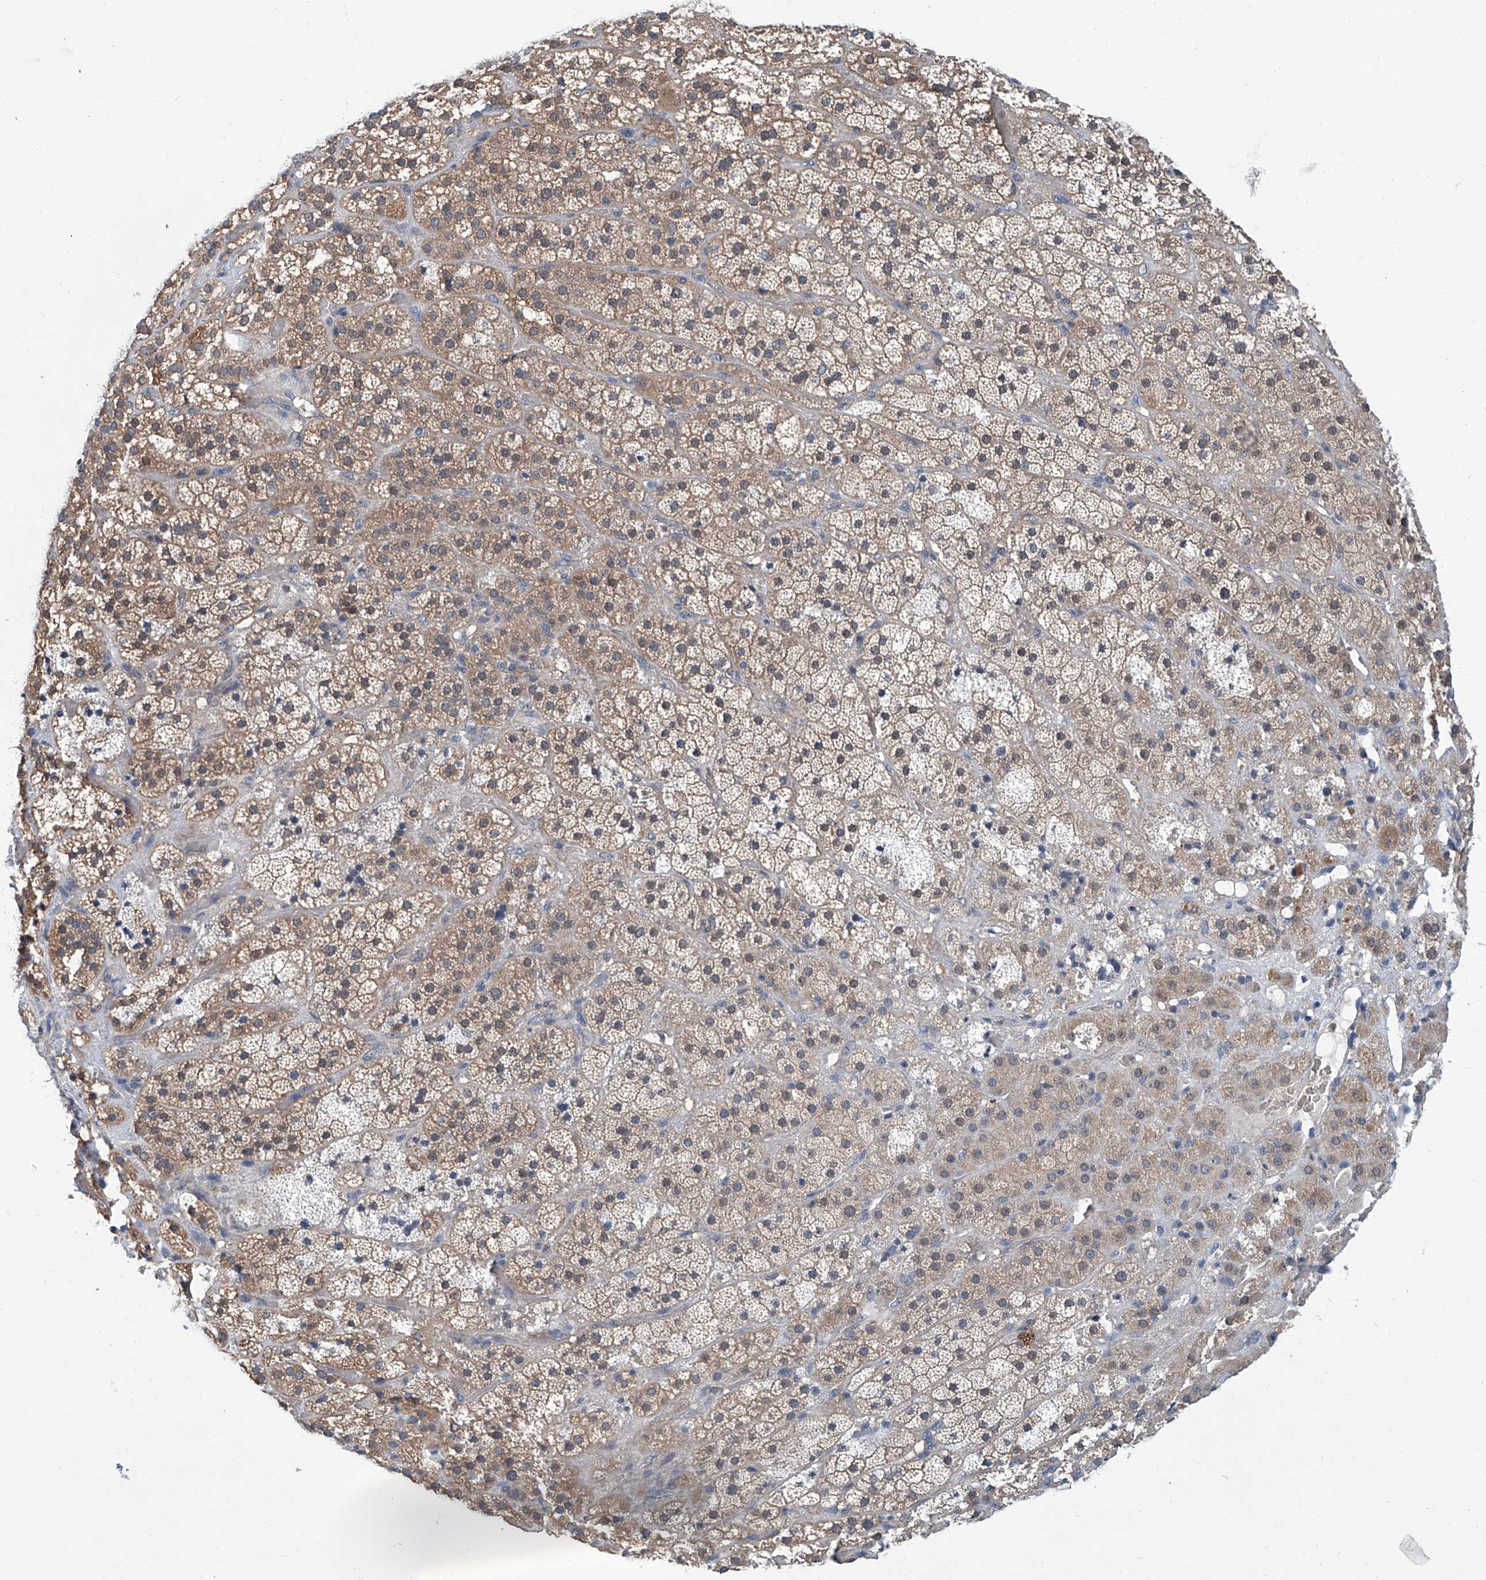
{"staining": {"intensity": "weak", "quantity": ">75%", "location": "cytoplasmic/membranous"}, "tissue": "adrenal gland", "cell_type": "Glandular cells", "image_type": "normal", "snomed": [{"axis": "morphology", "description": "Normal tissue, NOS"}, {"axis": "topography", "description": "Adrenal gland"}], "caption": "Brown immunohistochemical staining in unremarkable human adrenal gland shows weak cytoplasmic/membranous expression in about >75% of glandular cells. Using DAB (brown) and hematoxylin (blue) stains, captured at high magnification using brightfield microscopy.", "gene": "CLK1", "patient": {"sex": "male", "age": 57}}